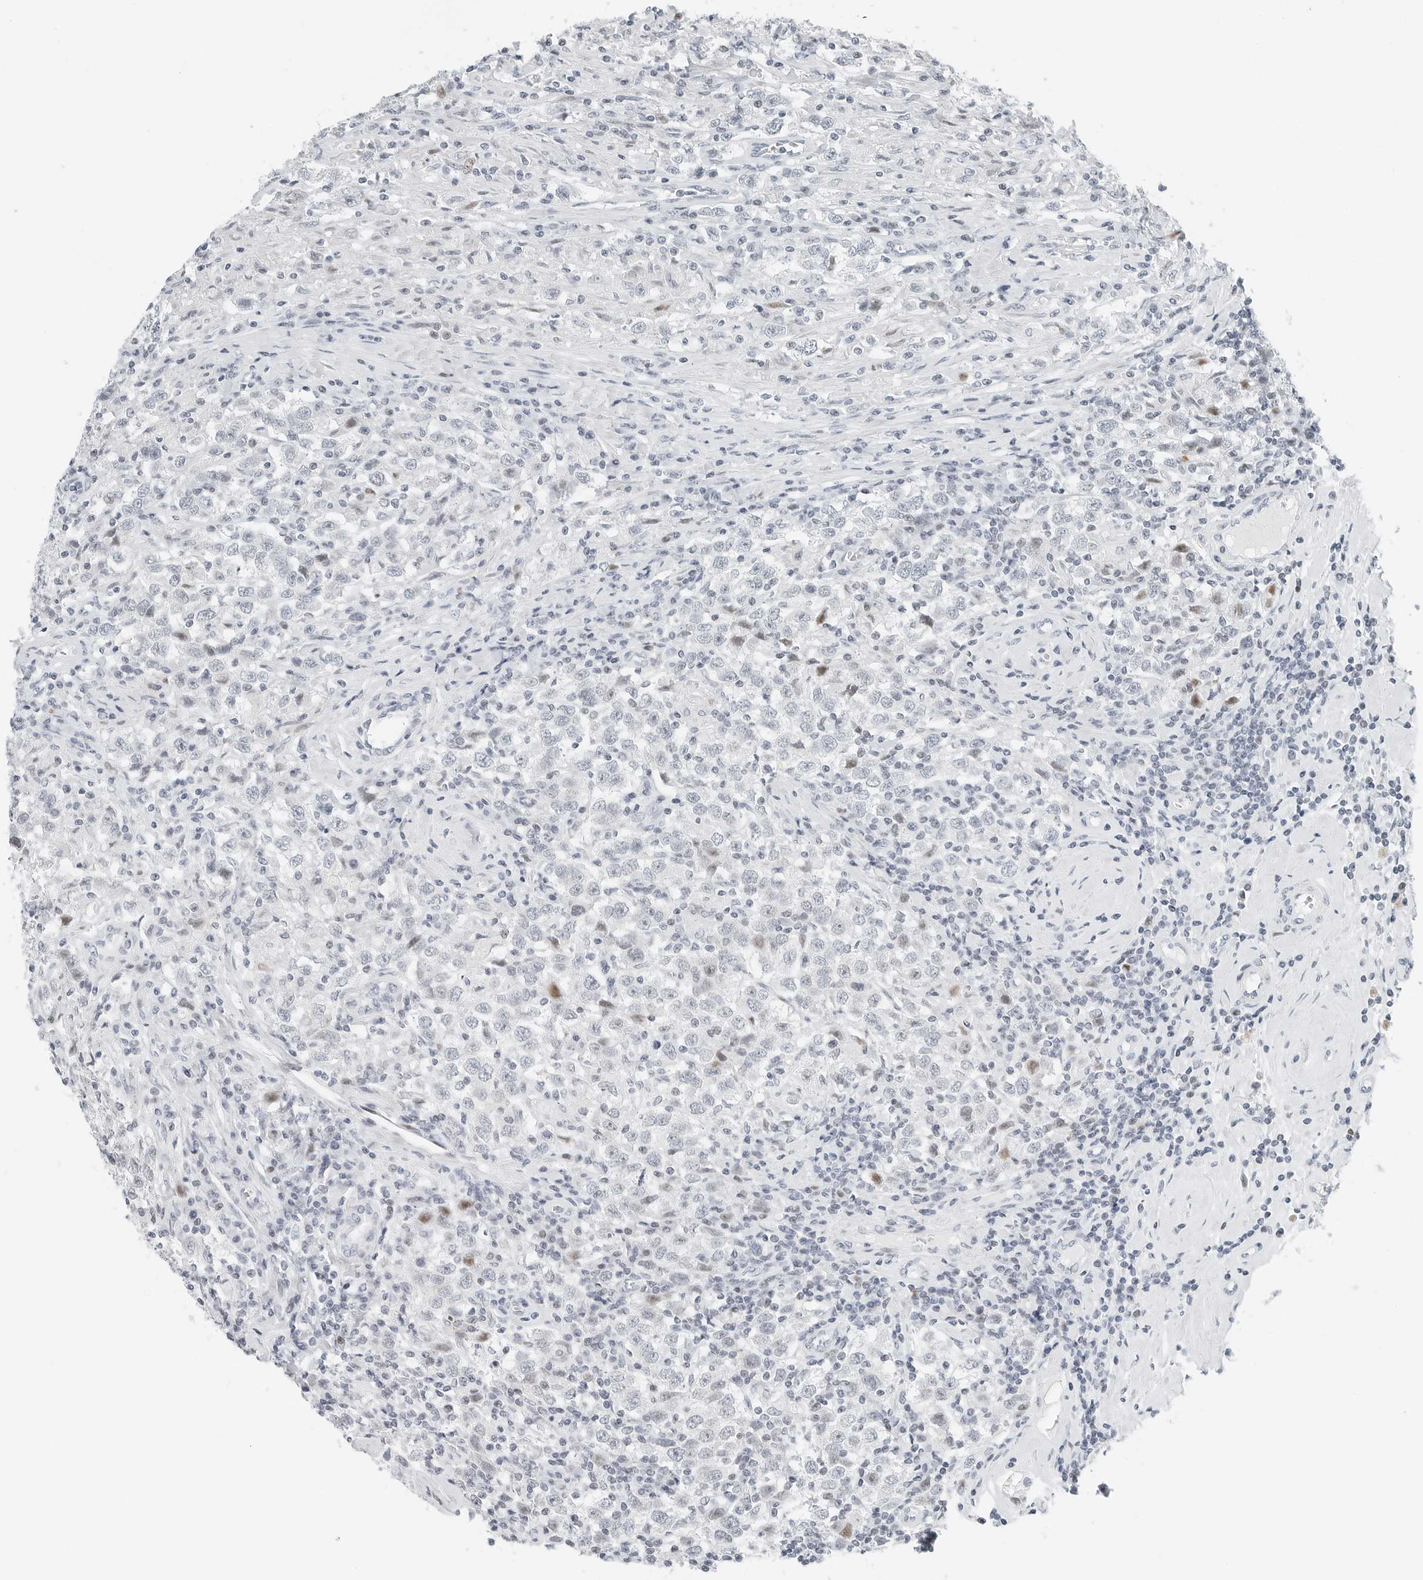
{"staining": {"intensity": "moderate", "quantity": "<25%", "location": "nuclear"}, "tissue": "testis cancer", "cell_type": "Tumor cells", "image_type": "cancer", "snomed": [{"axis": "morphology", "description": "Seminoma, NOS"}, {"axis": "topography", "description": "Testis"}], "caption": "Immunohistochemical staining of seminoma (testis) displays low levels of moderate nuclear staining in approximately <25% of tumor cells.", "gene": "NTMT2", "patient": {"sex": "male", "age": 41}}